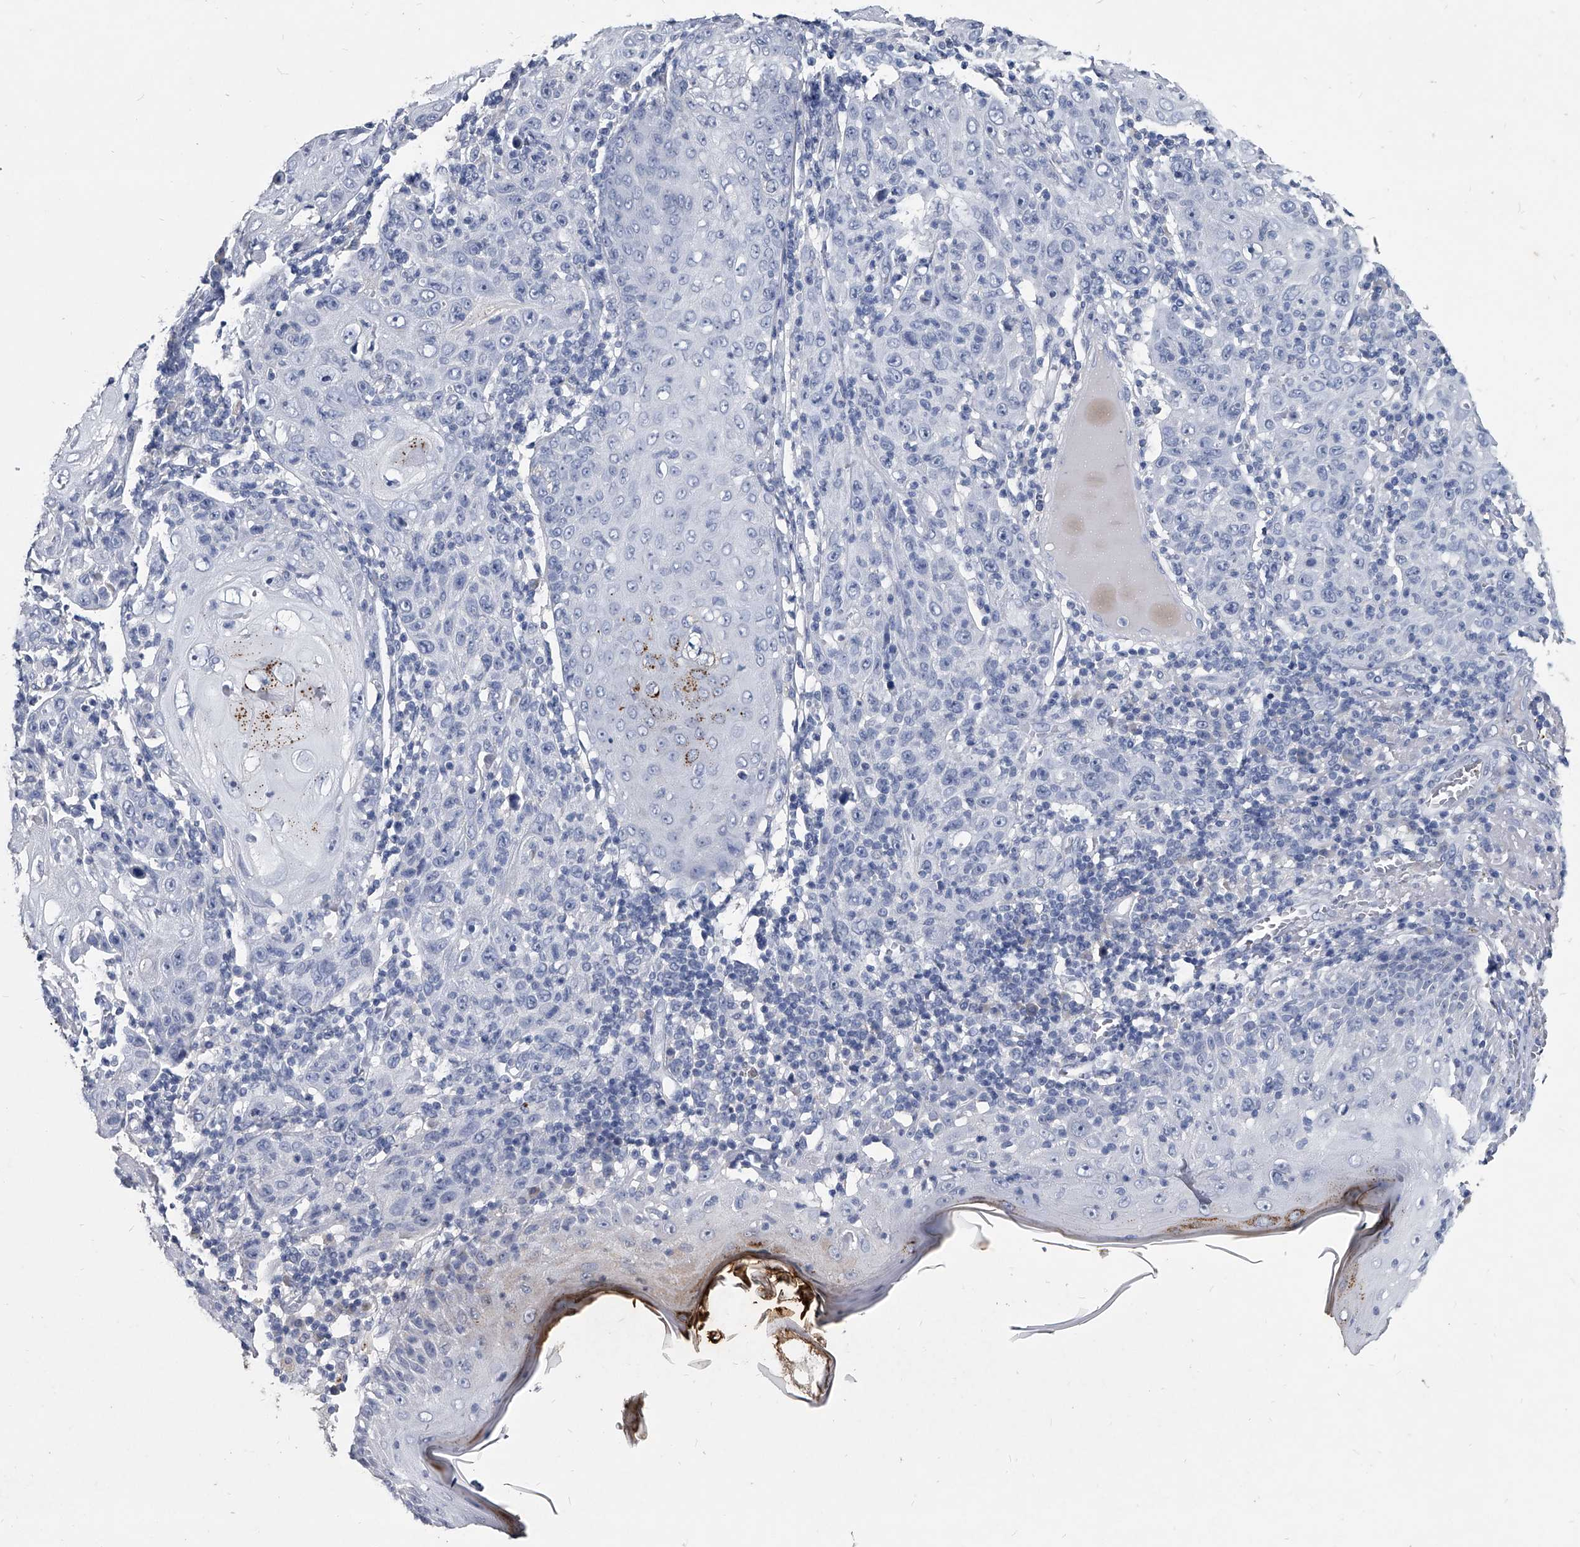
{"staining": {"intensity": "negative", "quantity": "none", "location": "none"}, "tissue": "skin cancer", "cell_type": "Tumor cells", "image_type": "cancer", "snomed": [{"axis": "morphology", "description": "Squamous cell carcinoma, NOS"}, {"axis": "topography", "description": "Skin"}], "caption": "DAB (3,3'-diaminobenzidine) immunohistochemical staining of squamous cell carcinoma (skin) displays no significant positivity in tumor cells.", "gene": "BCAS1", "patient": {"sex": "female", "age": 88}}